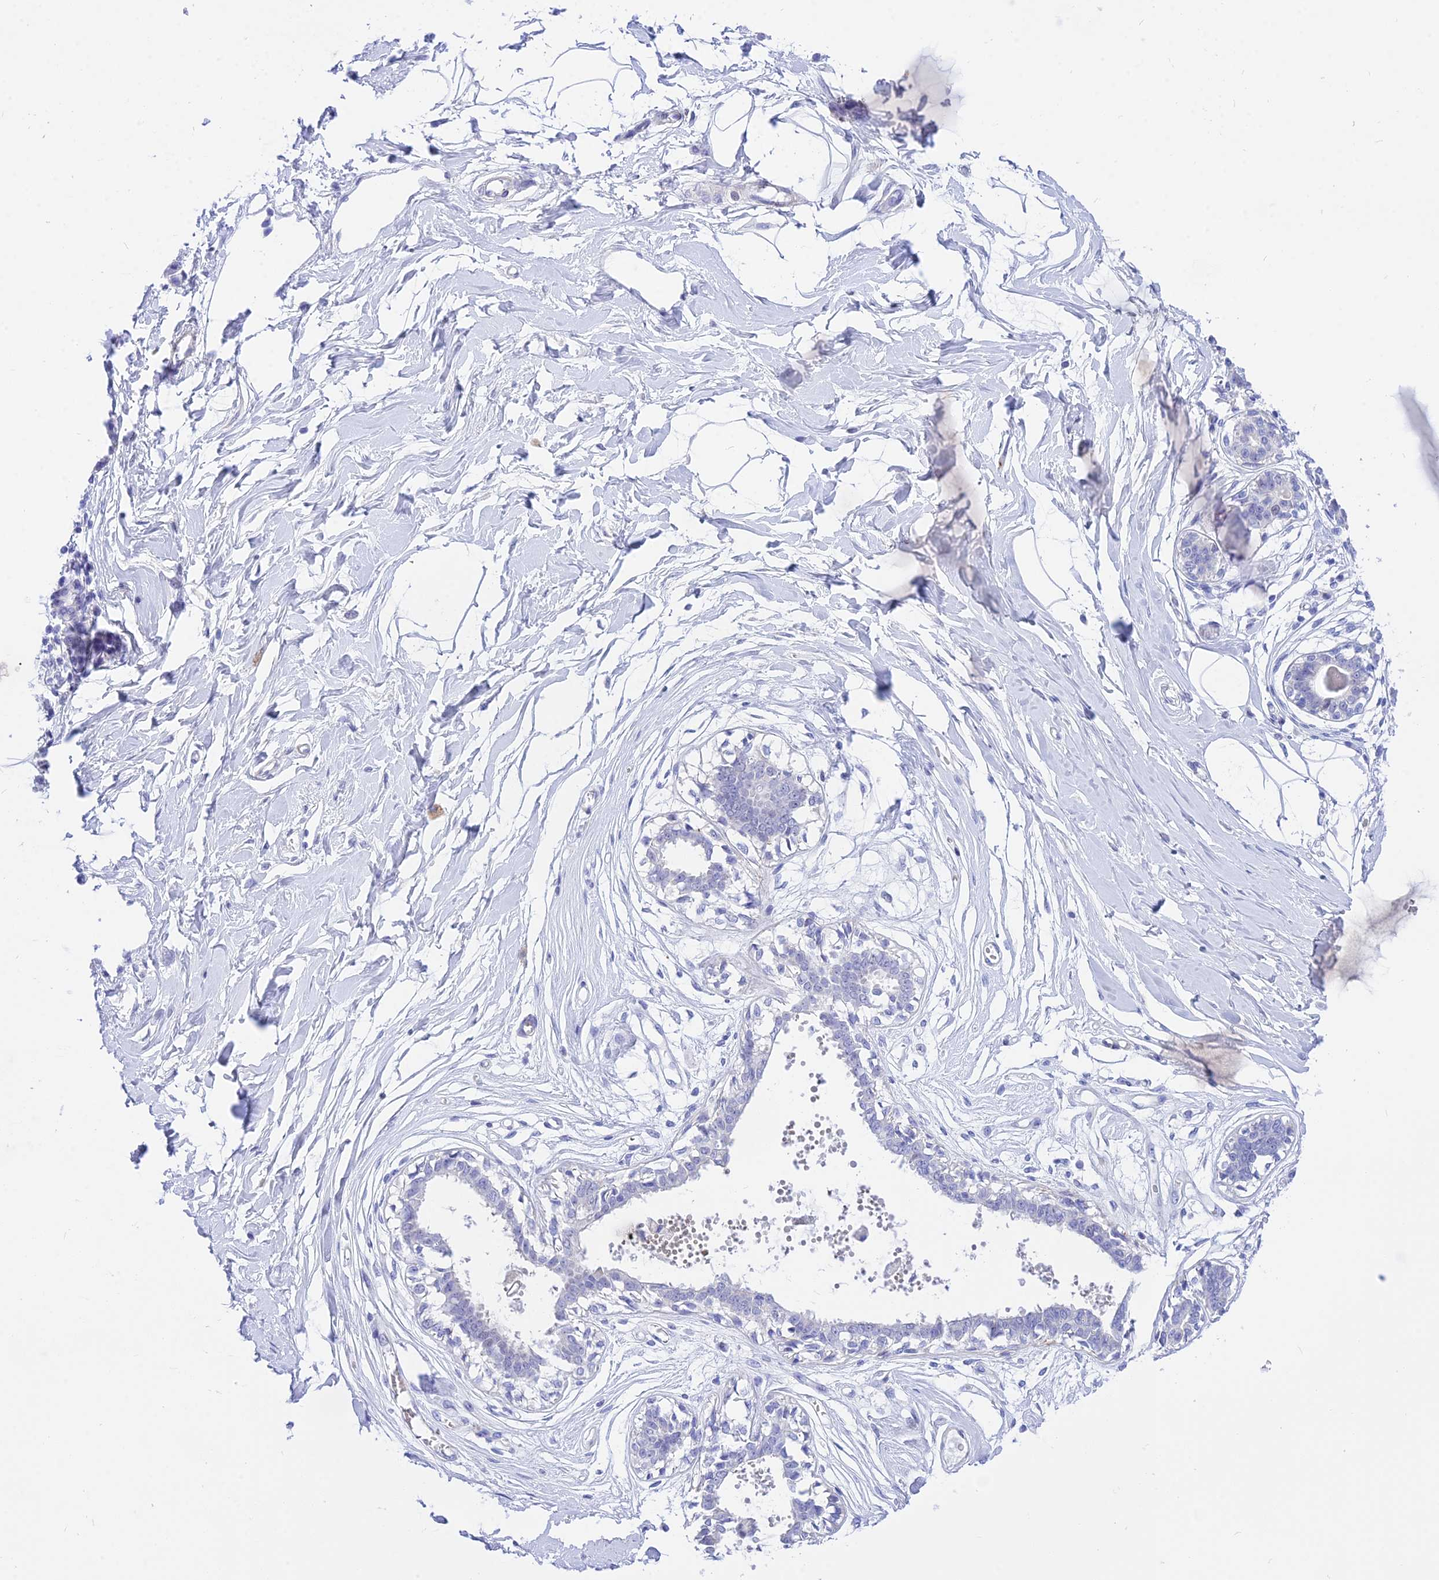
{"staining": {"intensity": "negative", "quantity": "none", "location": "none"}, "tissue": "breast", "cell_type": "Adipocytes", "image_type": "normal", "snomed": [{"axis": "morphology", "description": "Normal tissue, NOS"}, {"axis": "topography", "description": "Breast"}], "caption": "DAB (3,3'-diaminobenzidine) immunohistochemical staining of unremarkable breast shows no significant expression in adipocytes.", "gene": "DEFB107A", "patient": {"sex": "female", "age": 45}}